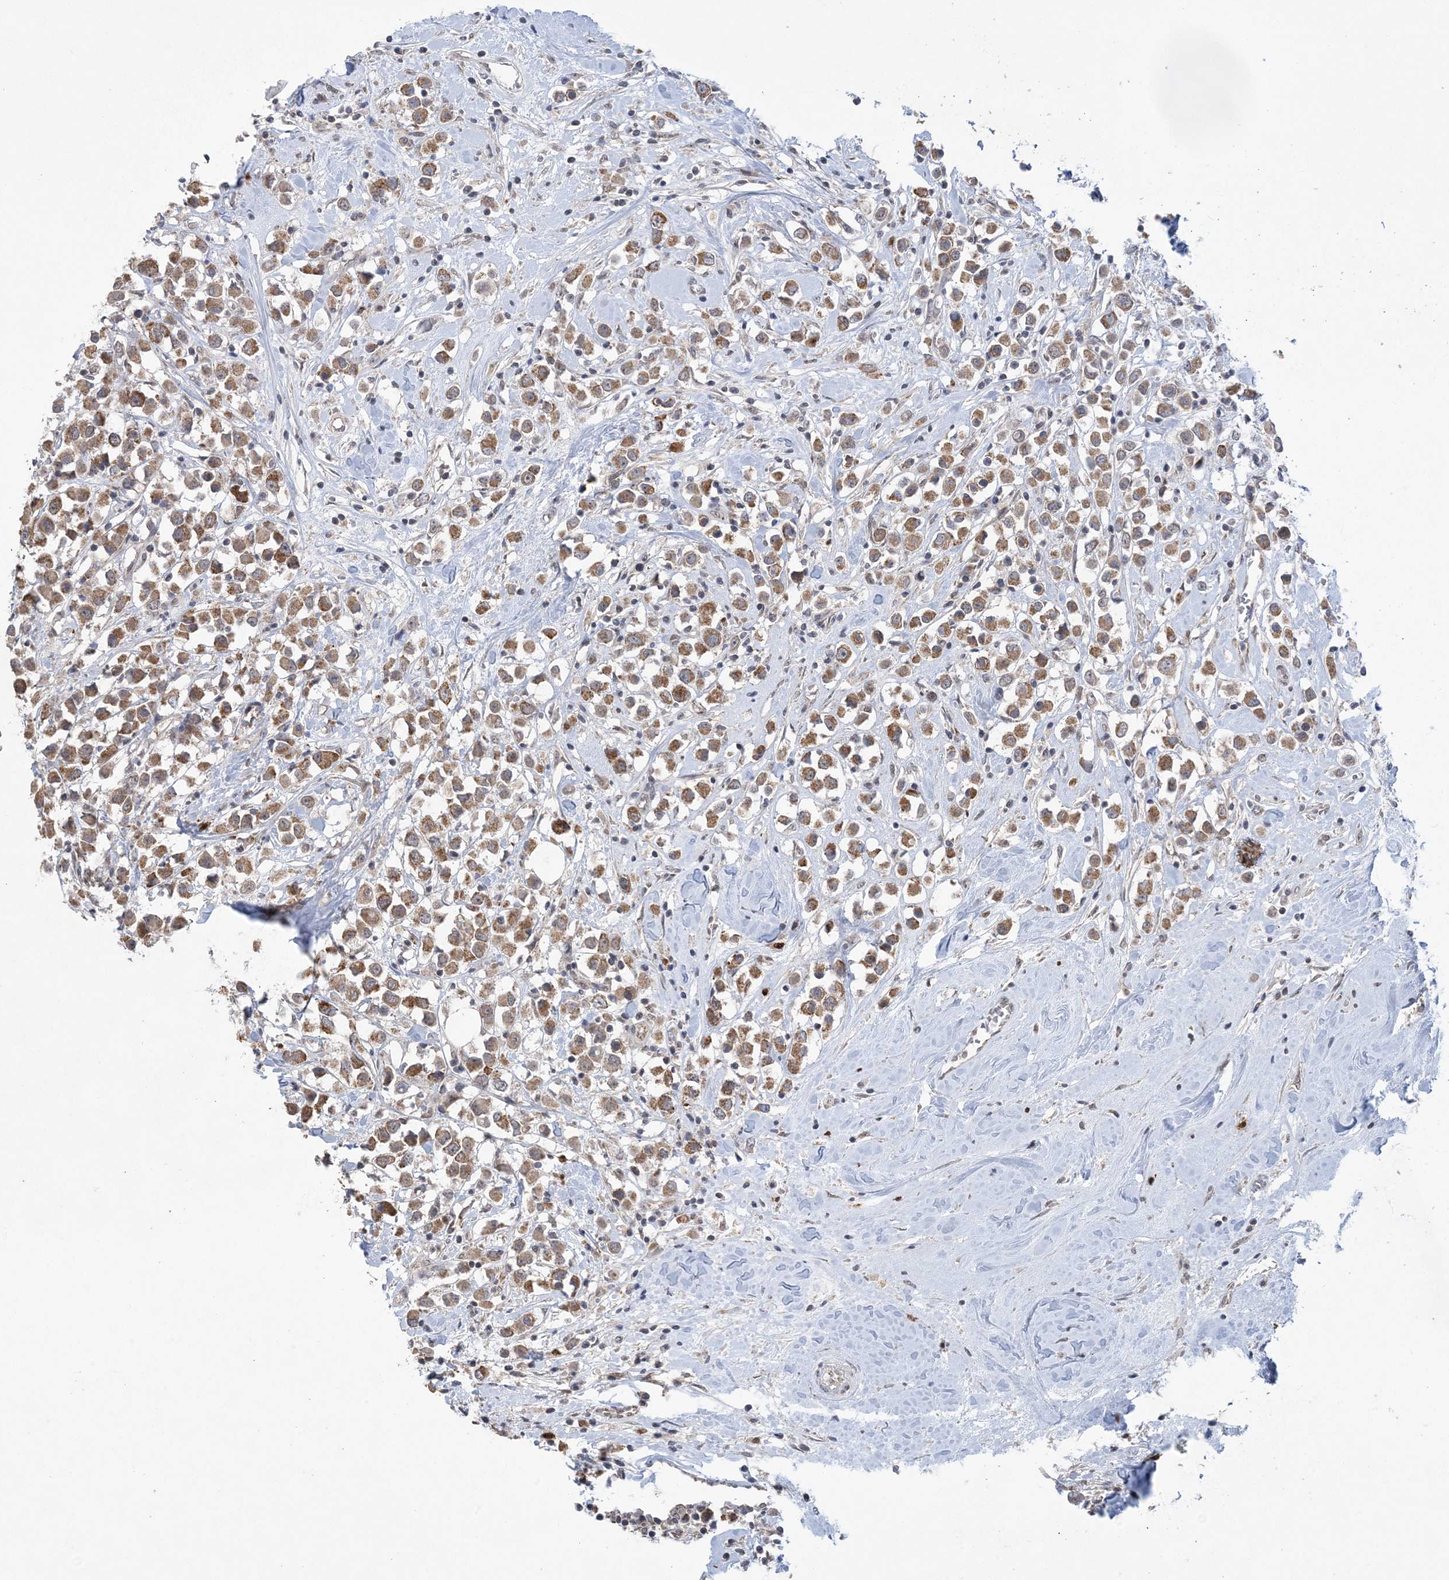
{"staining": {"intensity": "moderate", "quantity": ">75%", "location": "cytoplasmic/membranous"}, "tissue": "breast cancer", "cell_type": "Tumor cells", "image_type": "cancer", "snomed": [{"axis": "morphology", "description": "Duct carcinoma"}, {"axis": "topography", "description": "Breast"}], "caption": "Invasive ductal carcinoma (breast) stained with immunohistochemistry exhibits moderate cytoplasmic/membranous expression in approximately >75% of tumor cells.", "gene": "TRMT10C", "patient": {"sex": "female", "age": 61}}